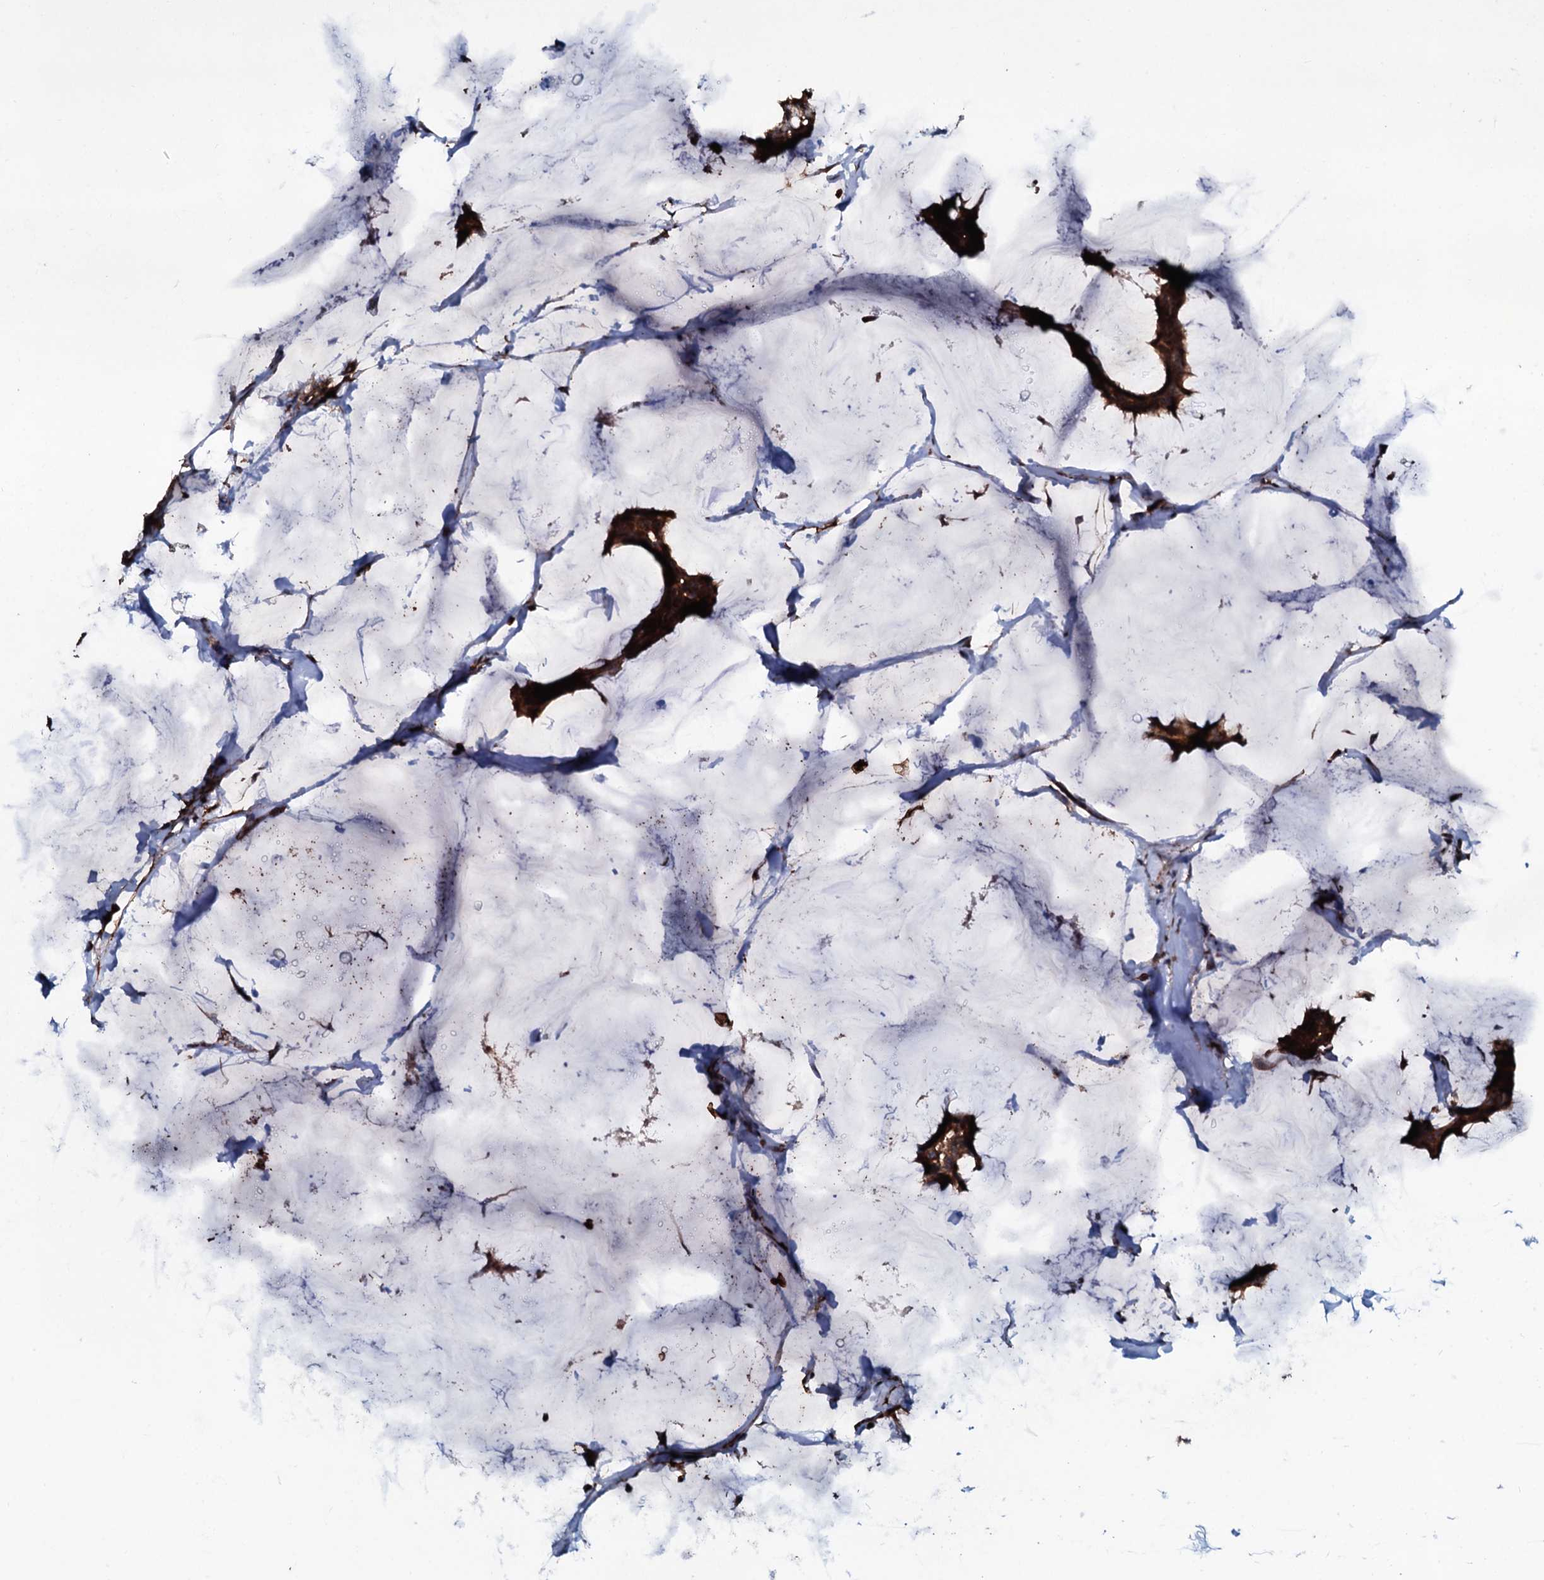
{"staining": {"intensity": "strong", "quantity": ">75%", "location": "cytoplasmic/membranous"}, "tissue": "breast cancer", "cell_type": "Tumor cells", "image_type": "cancer", "snomed": [{"axis": "morphology", "description": "Duct carcinoma"}, {"axis": "topography", "description": "Breast"}], "caption": "Invasive ductal carcinoma (breast) stained for a protein shows strong cytoplasmic/membranous positivity in tumor cells. (IHC, brightfield microscopy, high magnification).", "gene": "SDHAF2", "patient": {"sex": "female", "age": 93}}